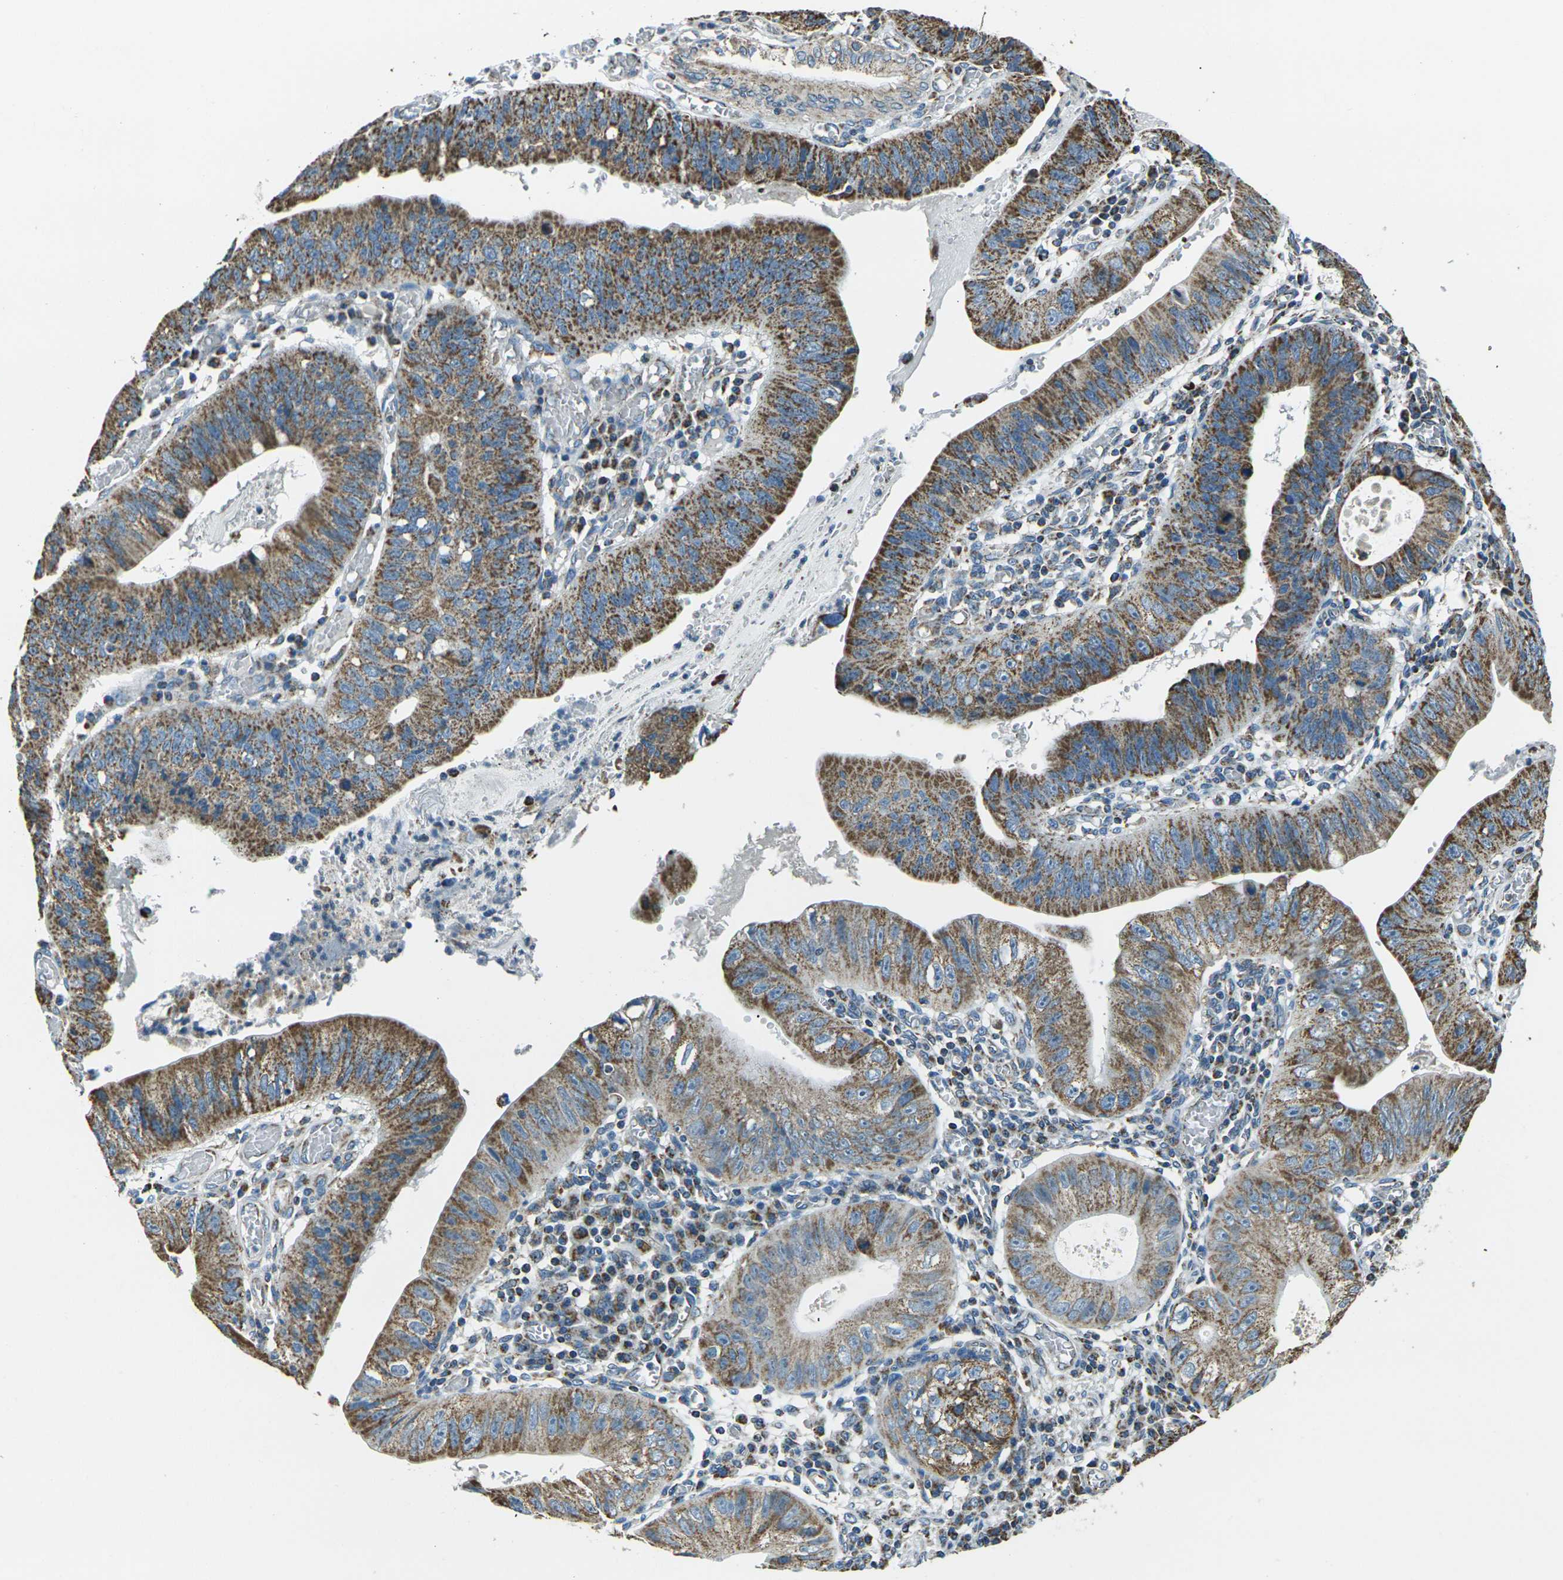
{"staining": {"intensity": "moderate", "quantity": ">75%", "location": "cytoplasmic/membranous"}, "tissue": "stomach cancer", "cell_type": "Tumor cells", "image_type": "cancer", "snomed": [{"axis": "morphology", "description": "Adenocarcinoma, NOS"}, {"axis": "topography", "description": "Stomach"}], "caption": "Immunohistochemistry (IHC) staining of stomach cancer (adenocarcinoma), which demonstrates medium levels of moderate cytoplasmic/membranous expression in approximately >75% of tumor cells indicating moderate cytoplasmic/membranous protein expression. The staining was performed using DAB (brown) for protein detection and nuclei were counterstained in hematoxylin (blue).", "gene": "IRF3", "patient": {"sex": "male", "age": 59}}